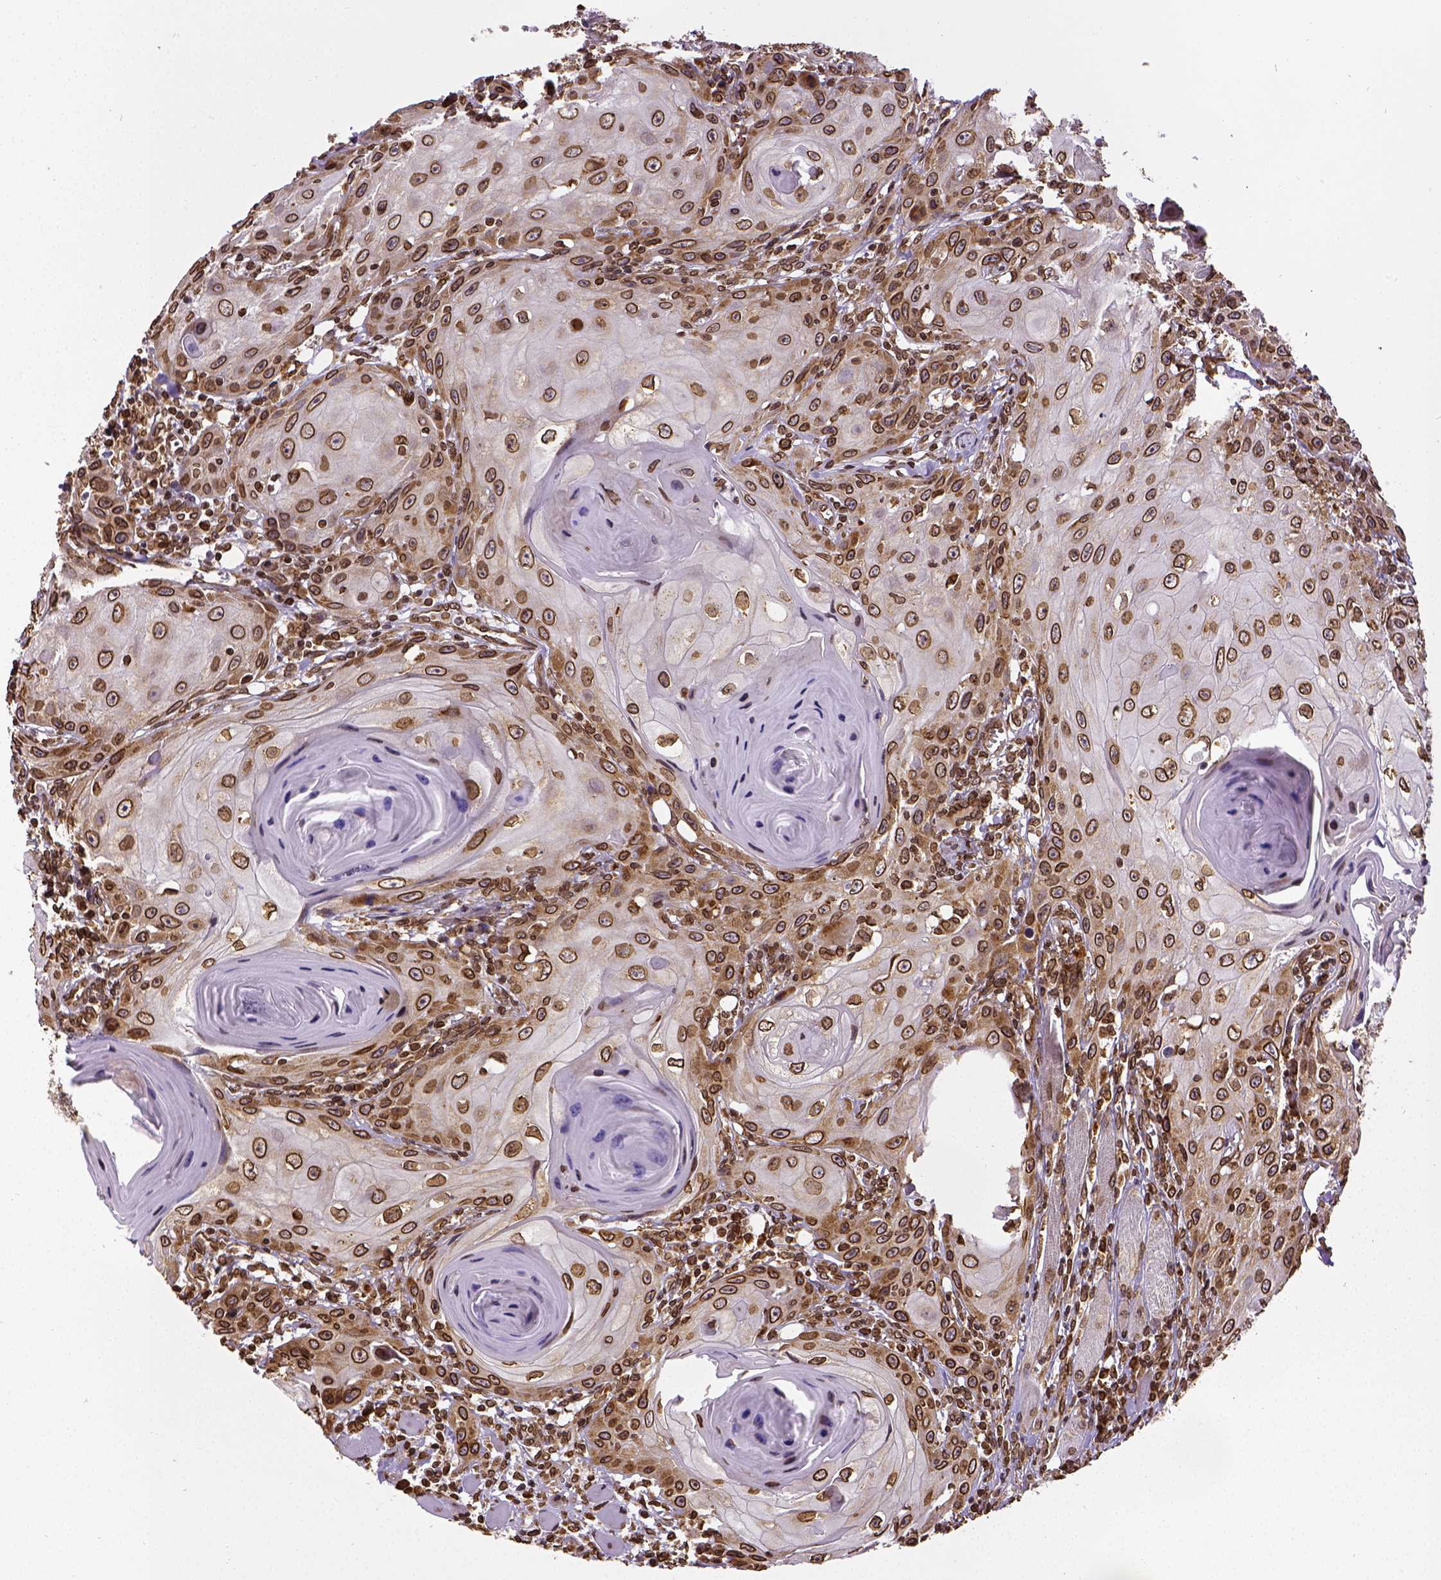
{"staining": {"intensity": "strong", "quantity": ">75%", "location": "cytoplasmic/membranous,nuclear"}, "tissue": "head and neck cancer", "cell_type": "Tumor cells", "image_type": "cancer", "snomed": [{"axis": "morphology", "description": "Squamous cell carcinoma, NOS"}, {"axis": "topography", "description": "Head-Neck"}], "caption": "Immunohistochemistry (IHC) of head and neck cancer (squamous cell carcinoma) demonstrates high levels of strong cytoplasmic/membranous and nuclear staining in about >75% of tumor cells.", "gene": "MTDH", "patient": {"sex": "female", "age": 80}}